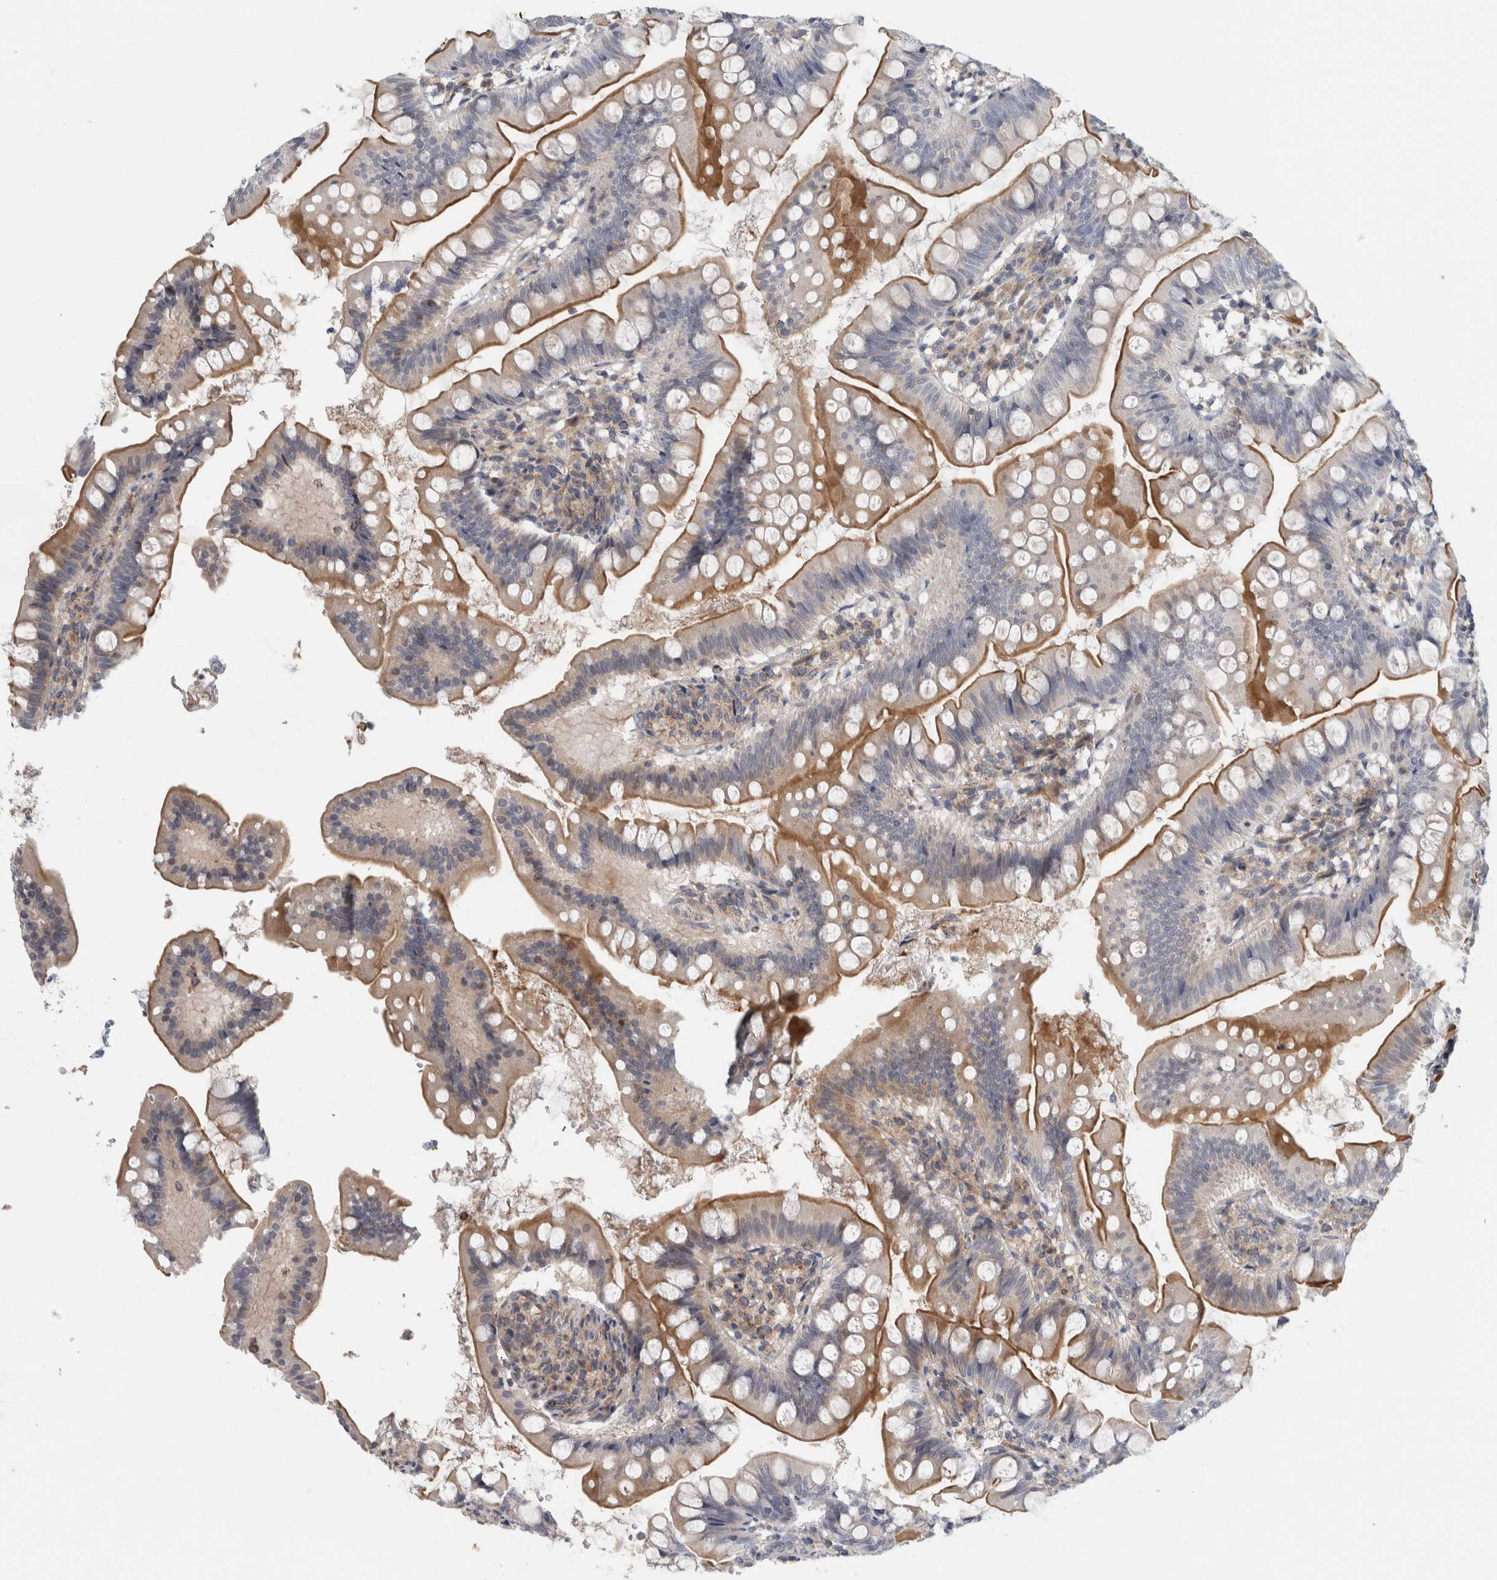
{"staining": {"intensity": "moderate", "quantity": "25%-75%", "location": "cytoplasmic/membranous"}, "tissue": "small intestine", "cell_type": "Glandular cells", "image_type": "normal", "snomed": [{"axis": "morphology", "description": "Normal tissue, NOS"}, {"axis": "topography", "description": "Small intestine"}], "caption": "Glandular cells exhibit medium levels of moderate cytoplasmic/membranous expression in about 25%-75% of cells in unremarkable human small intestine.", "gene": "ZNF804B", "patient": {"sex": "male", "age": 7}}